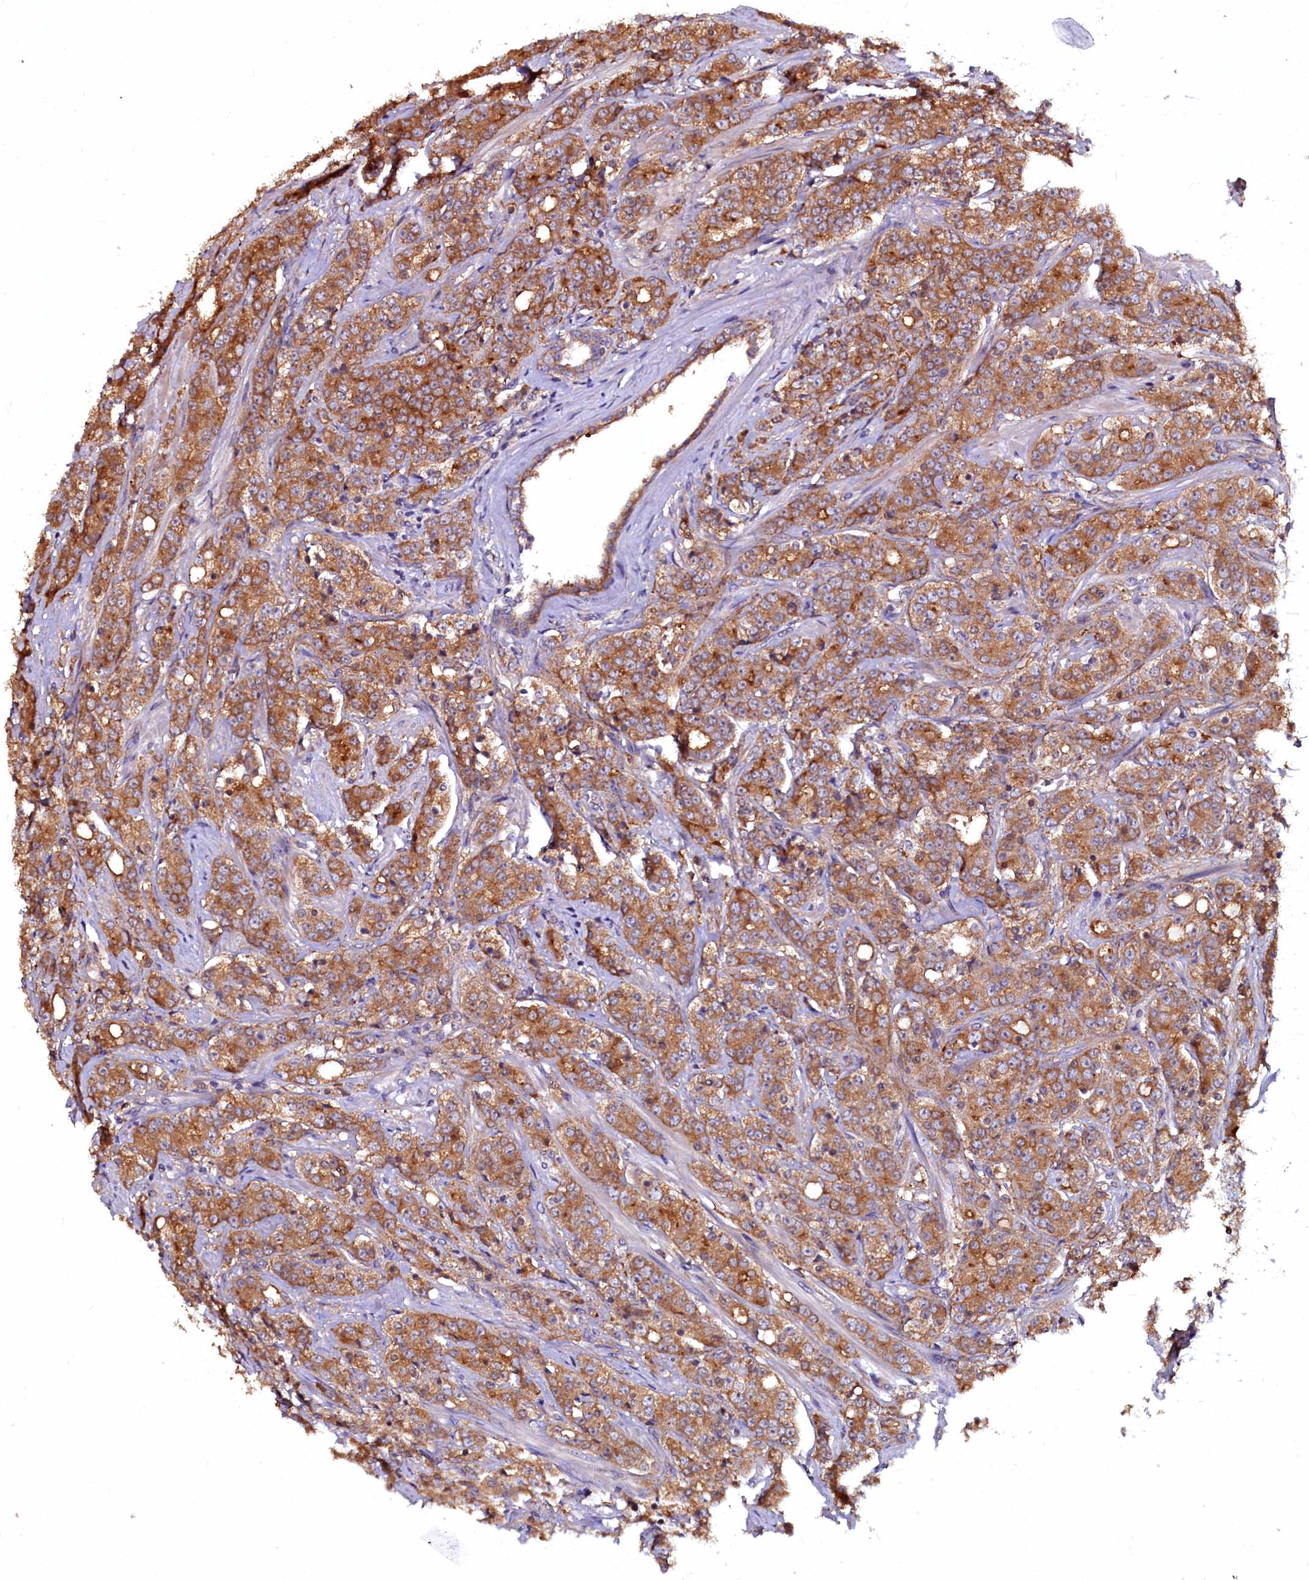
{"staining": {"intensity": "strong", "quantity": ">75%", "location": "cytoplasmic/membranous"}, "tissue": "prostate cancer", "cell_type": "Tumor cells", "image_type": "cancer", "snomed": [{"axis": "morphology", "description": "Adenocarcinoma, High grade"}, {"axis": "topography", "description": "Prostate"}], "caption": "Prostate cancer (adenocarcinoma (high-grade)) was stained to show a protein in brown. There is high levels of strong cytoplasmic/membranous positivity in approximately >75% of tumor cells. The protein is shown in brown color, while the nuclei are stained blue.", "gene": "APPL2", "patient": {"sex": "male", "age": 62}}